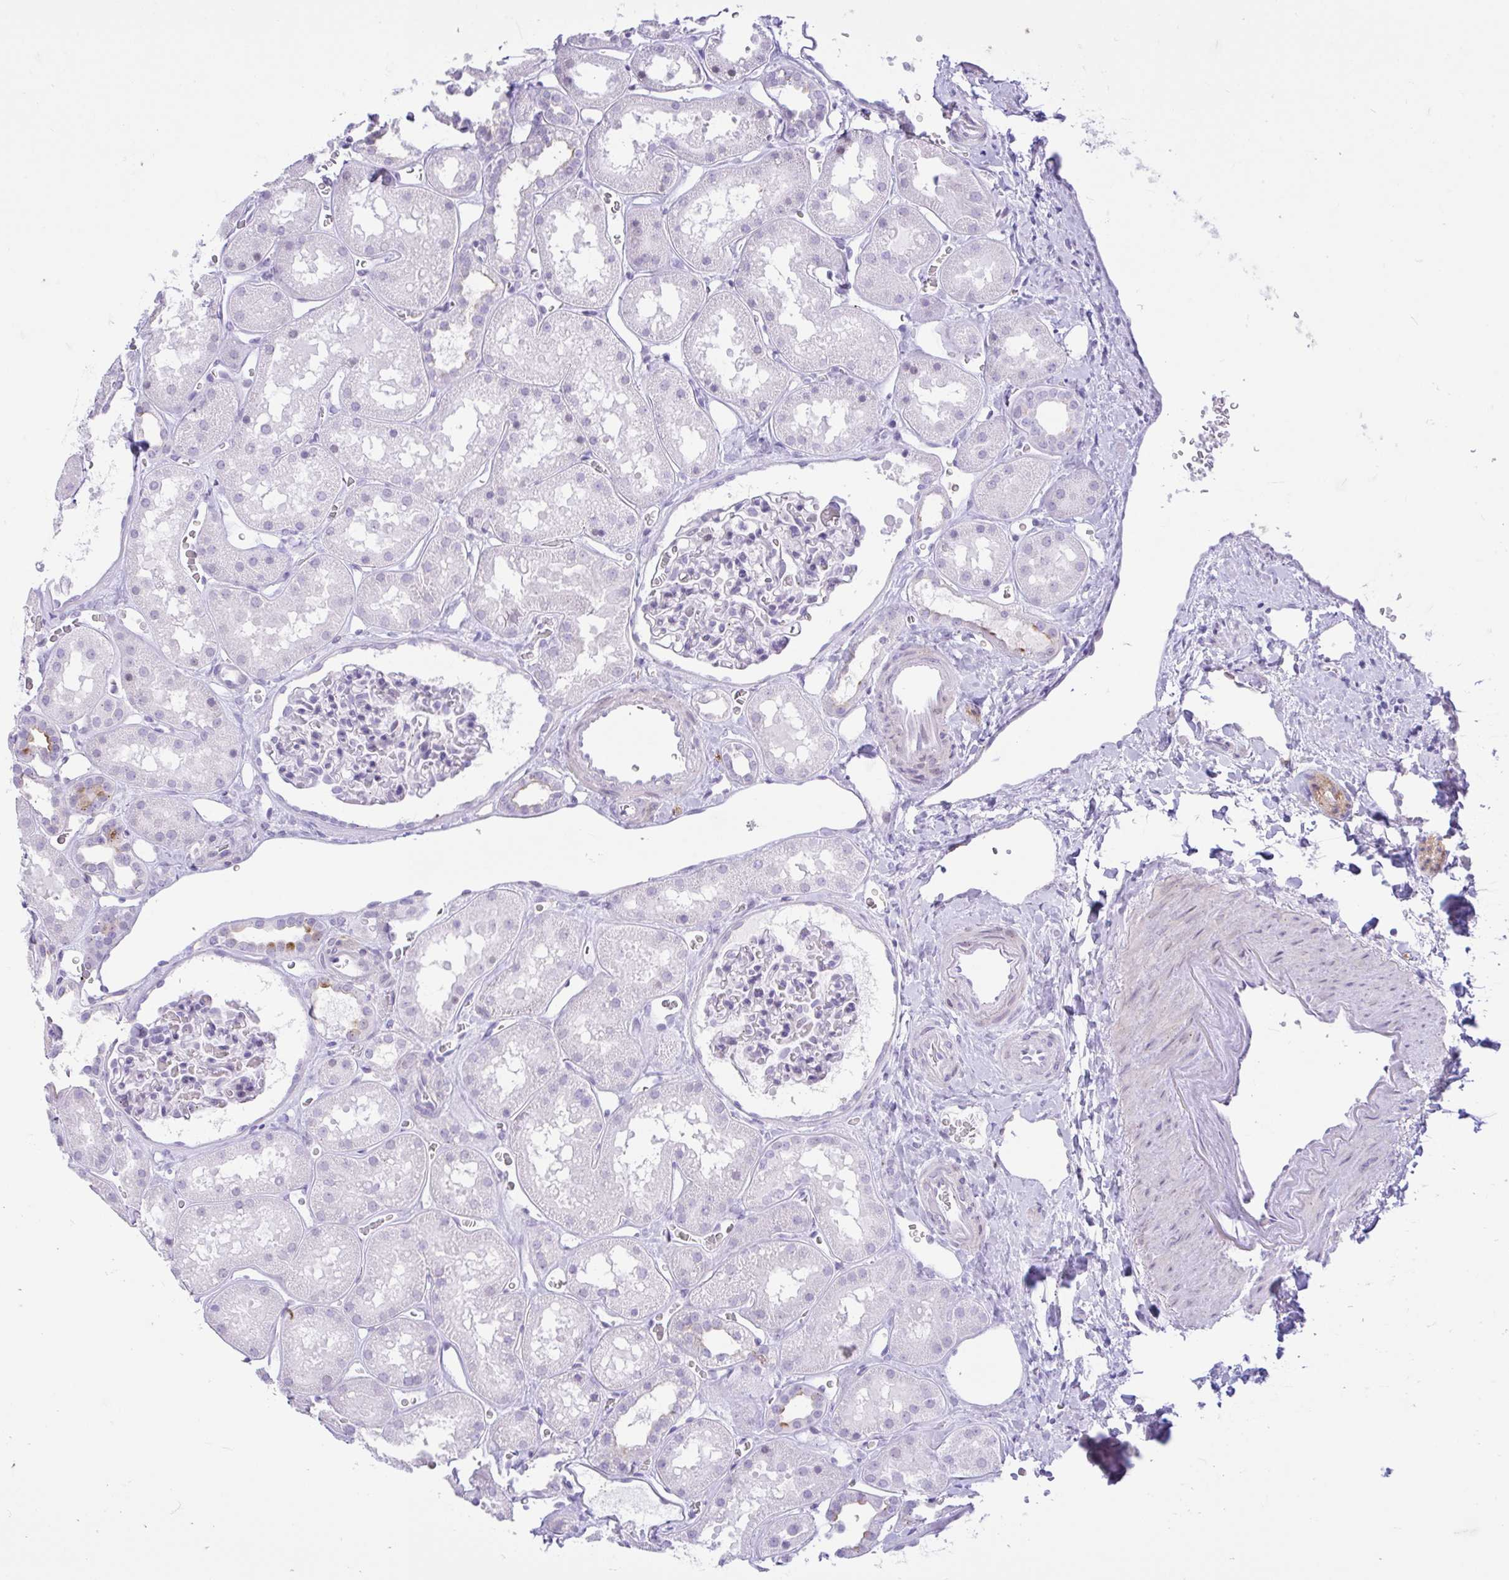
{"staining": {"intensity": "negative", "quantity": "none", "location": "none"}, "tissue": "kidney", "cell_type": "Cells in glomeruli", "image_type": "normal", "snomed": [{"axis": "morphology", "description": "Normal tissue, NOS"}, {"axis": "topography", "description": "Kidney"}], "caption": "Protein analysis of benign kidney reveals no significant expression in cells in glomeruli. (DAB (3,3'-diaminobenzidine) IHC, high magnification).", "gene": "REEP1", "patient": {"sex": "female", "age": 41}}